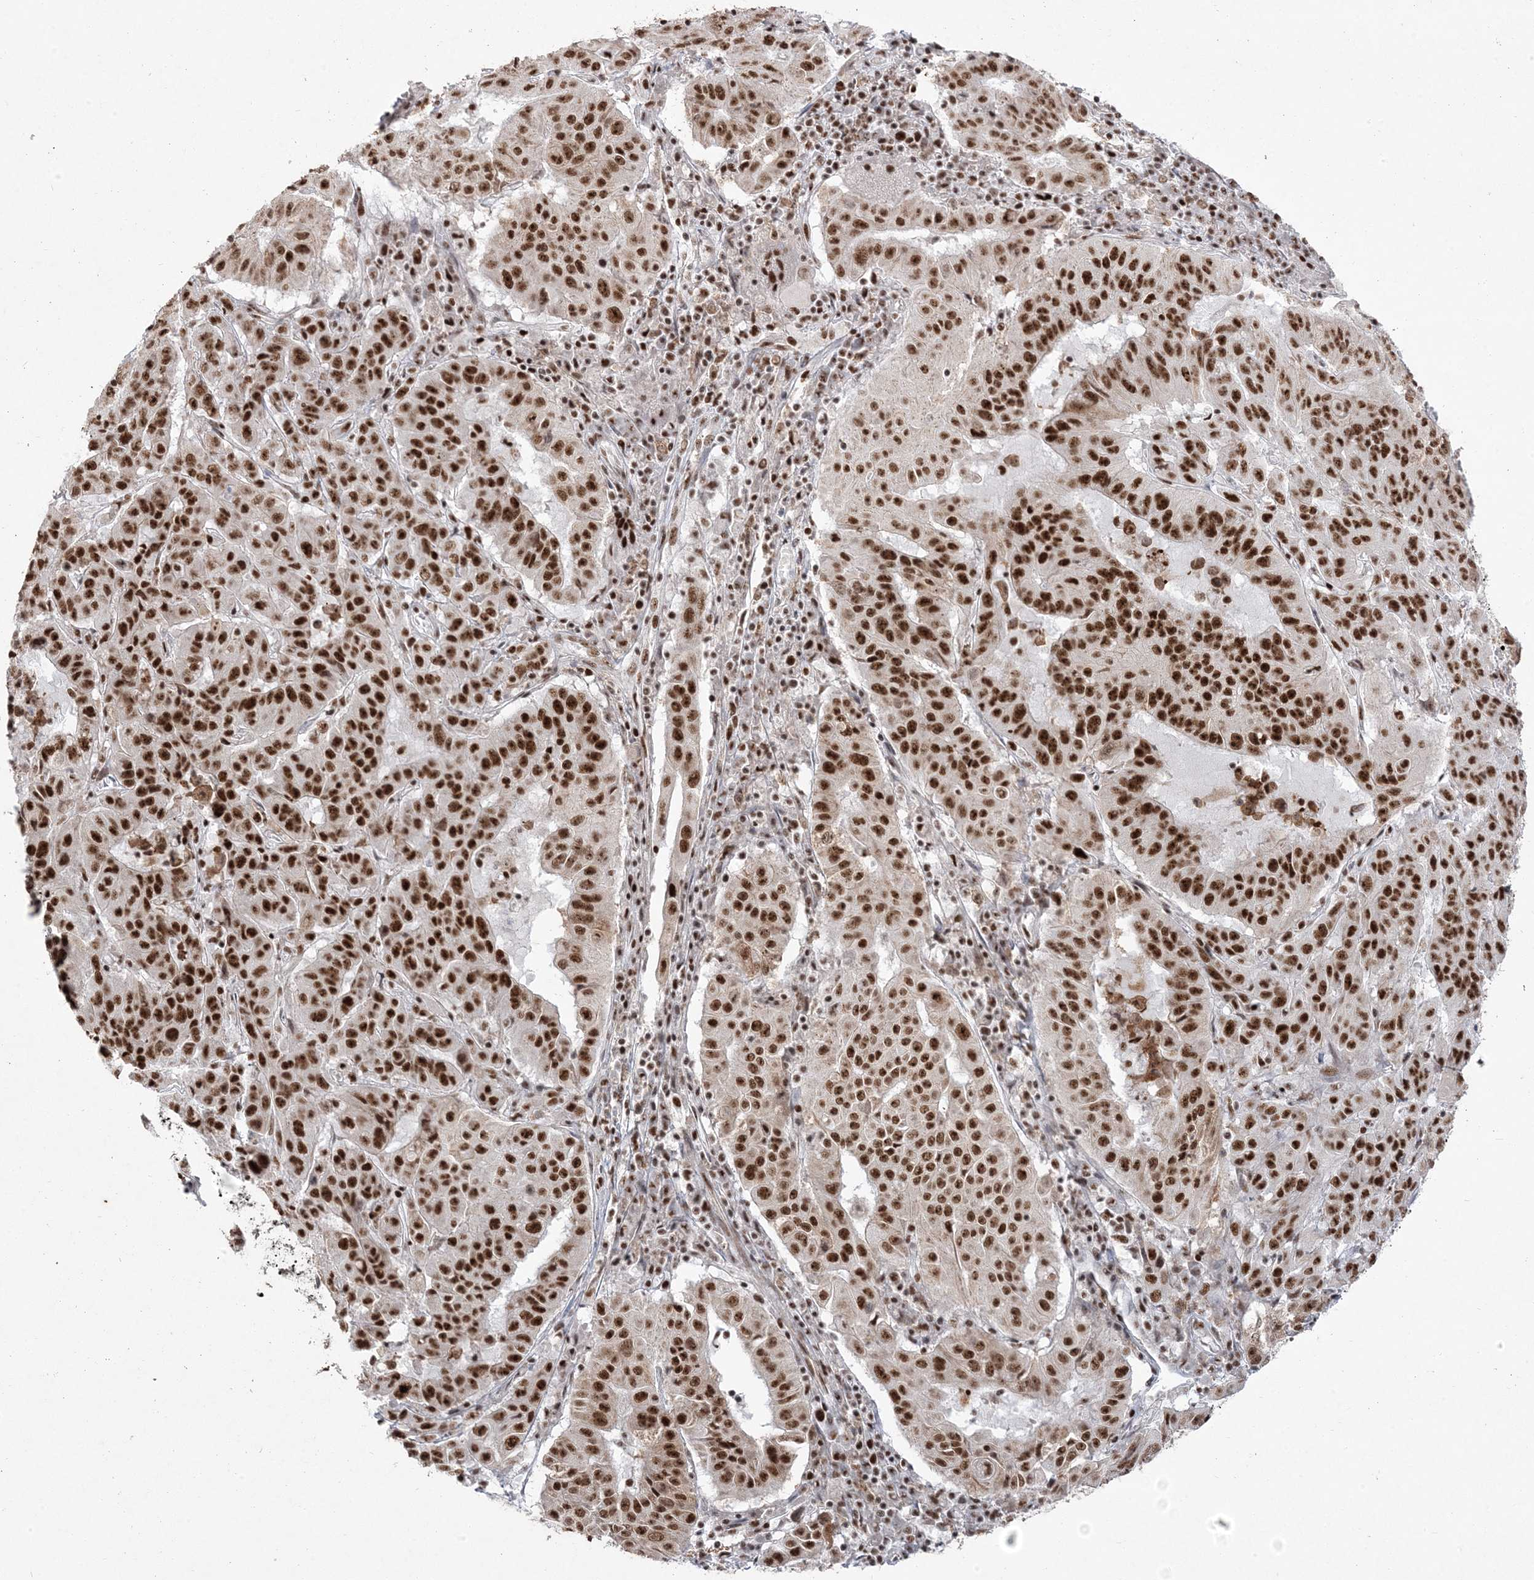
{"staining": {"intensity": "strong", "quantity": ">75%", "location": "nuclear"}, "tissue": "pancreatic cancer", "cell_type": "Tumor cells", "image_type": "cancer", "snomed": [{"axis": "morphology", "description": "Adenocarcinoma, NOS"}, {"axis": "topography", "description": "Pancreas"}], "caption": "Pancreatic adenocarcinoma was stained to show a protein in brown. There is high levels of strong nuclear staining in approximately >75% of tumor cells. The staining is performed using DAB brown chromogen to label protein expression. The nuclei are counter-stained blue using hematoxylin.", "gene": "MTREX", "patient": {"sex": "male", "age": 63}}